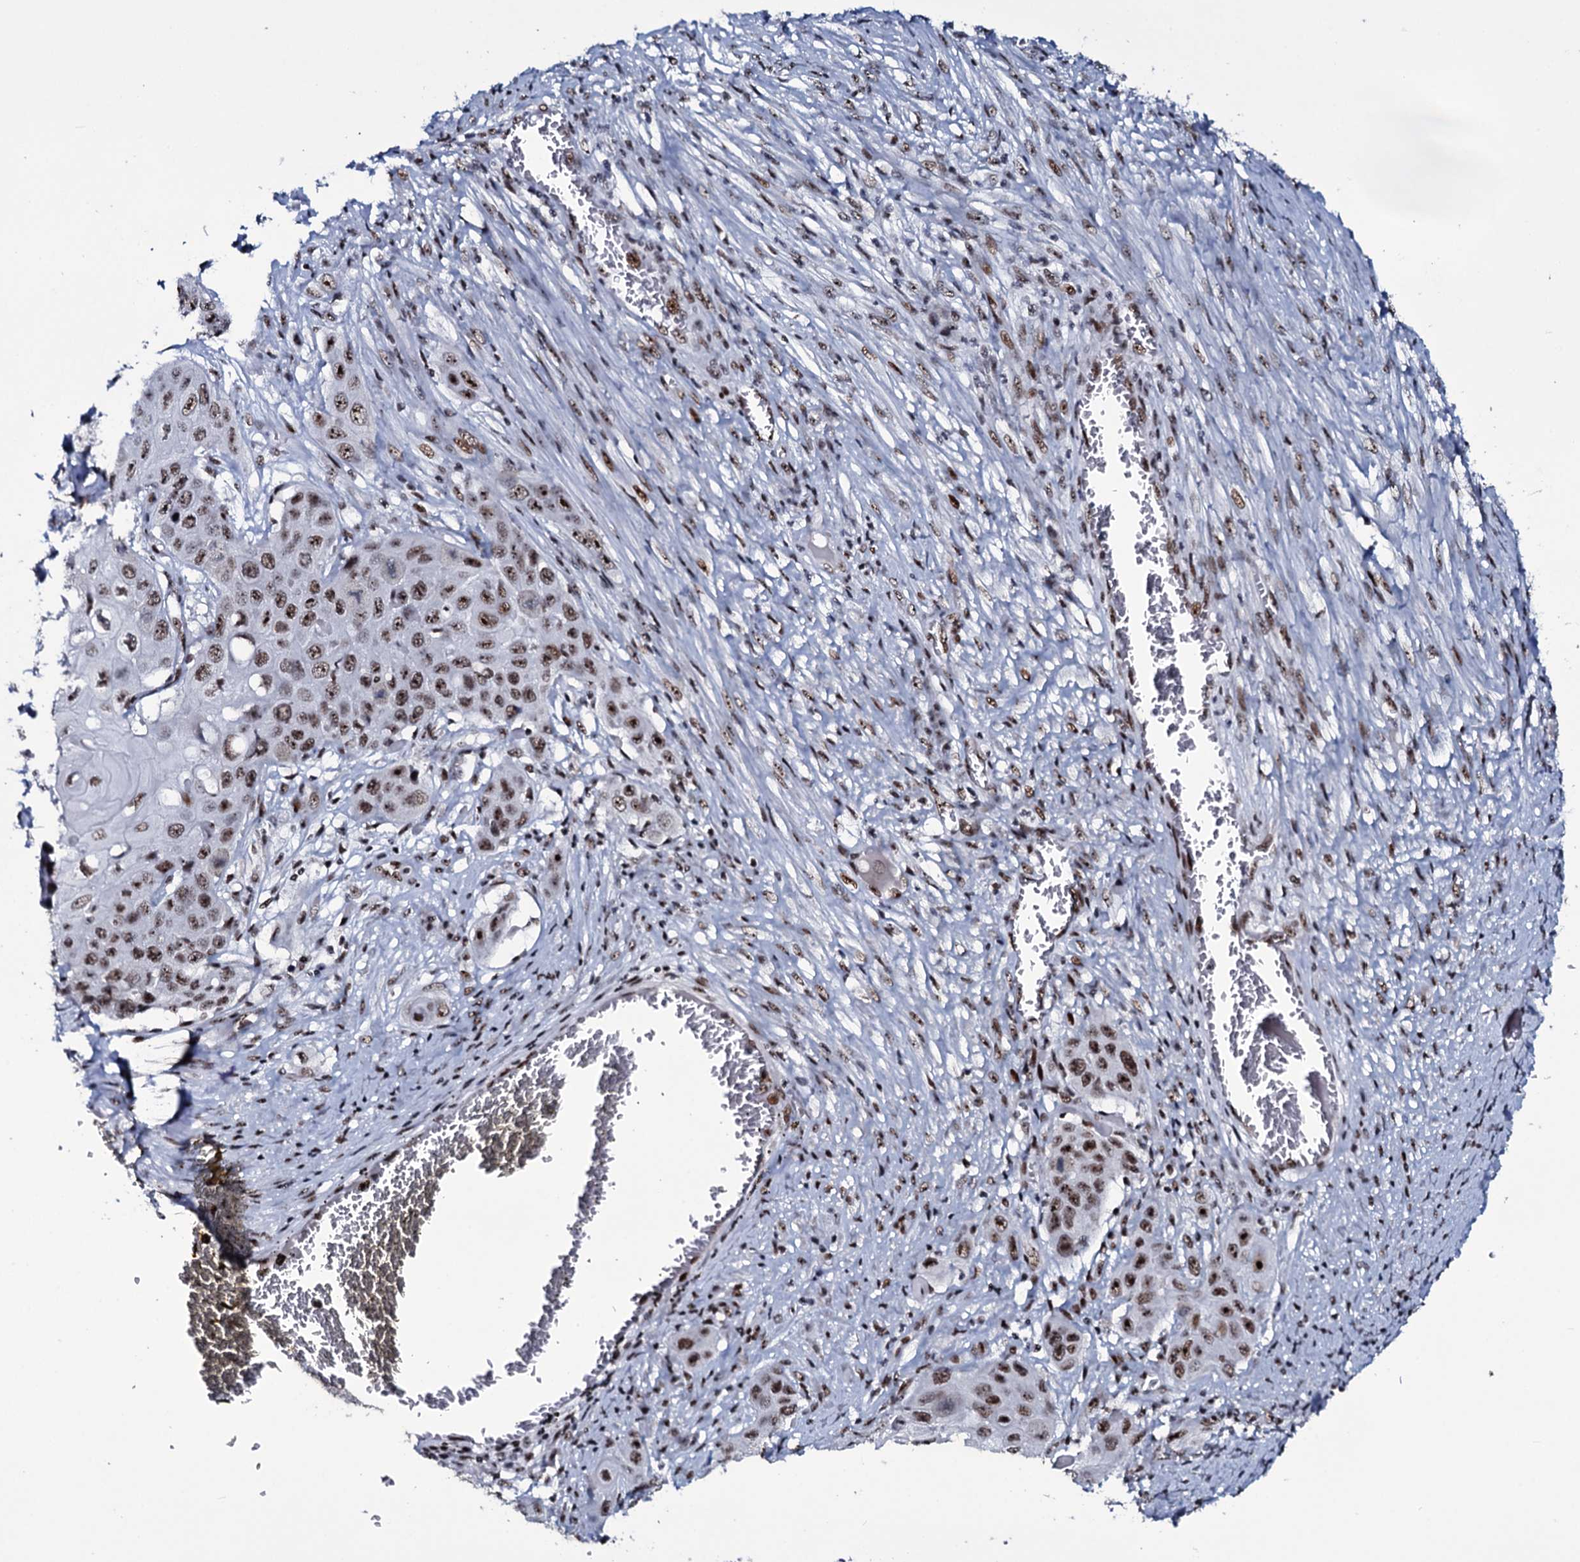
{"staining": {"intensity": "moderate", "quantity": ">75%", "location": "nuclear"}, "tissue": "skin cancer", "cell_type": "Tumor cells", "image_type": "cancer", "snomed": [{"axis": "morphology", "description": "Squamous cell carcinoma, NOS"}, {"axis": "topography", "description": "Skin"}], "caption": "Protein expression by immunohistochemistry (IHC) reveals moderate nuclear positivity in about >75% of tumor cells in skin cancer (squamous cell carcinoma).", "gene": "ZMIZ2", "patient": {"sex": "male", "age": 55}}